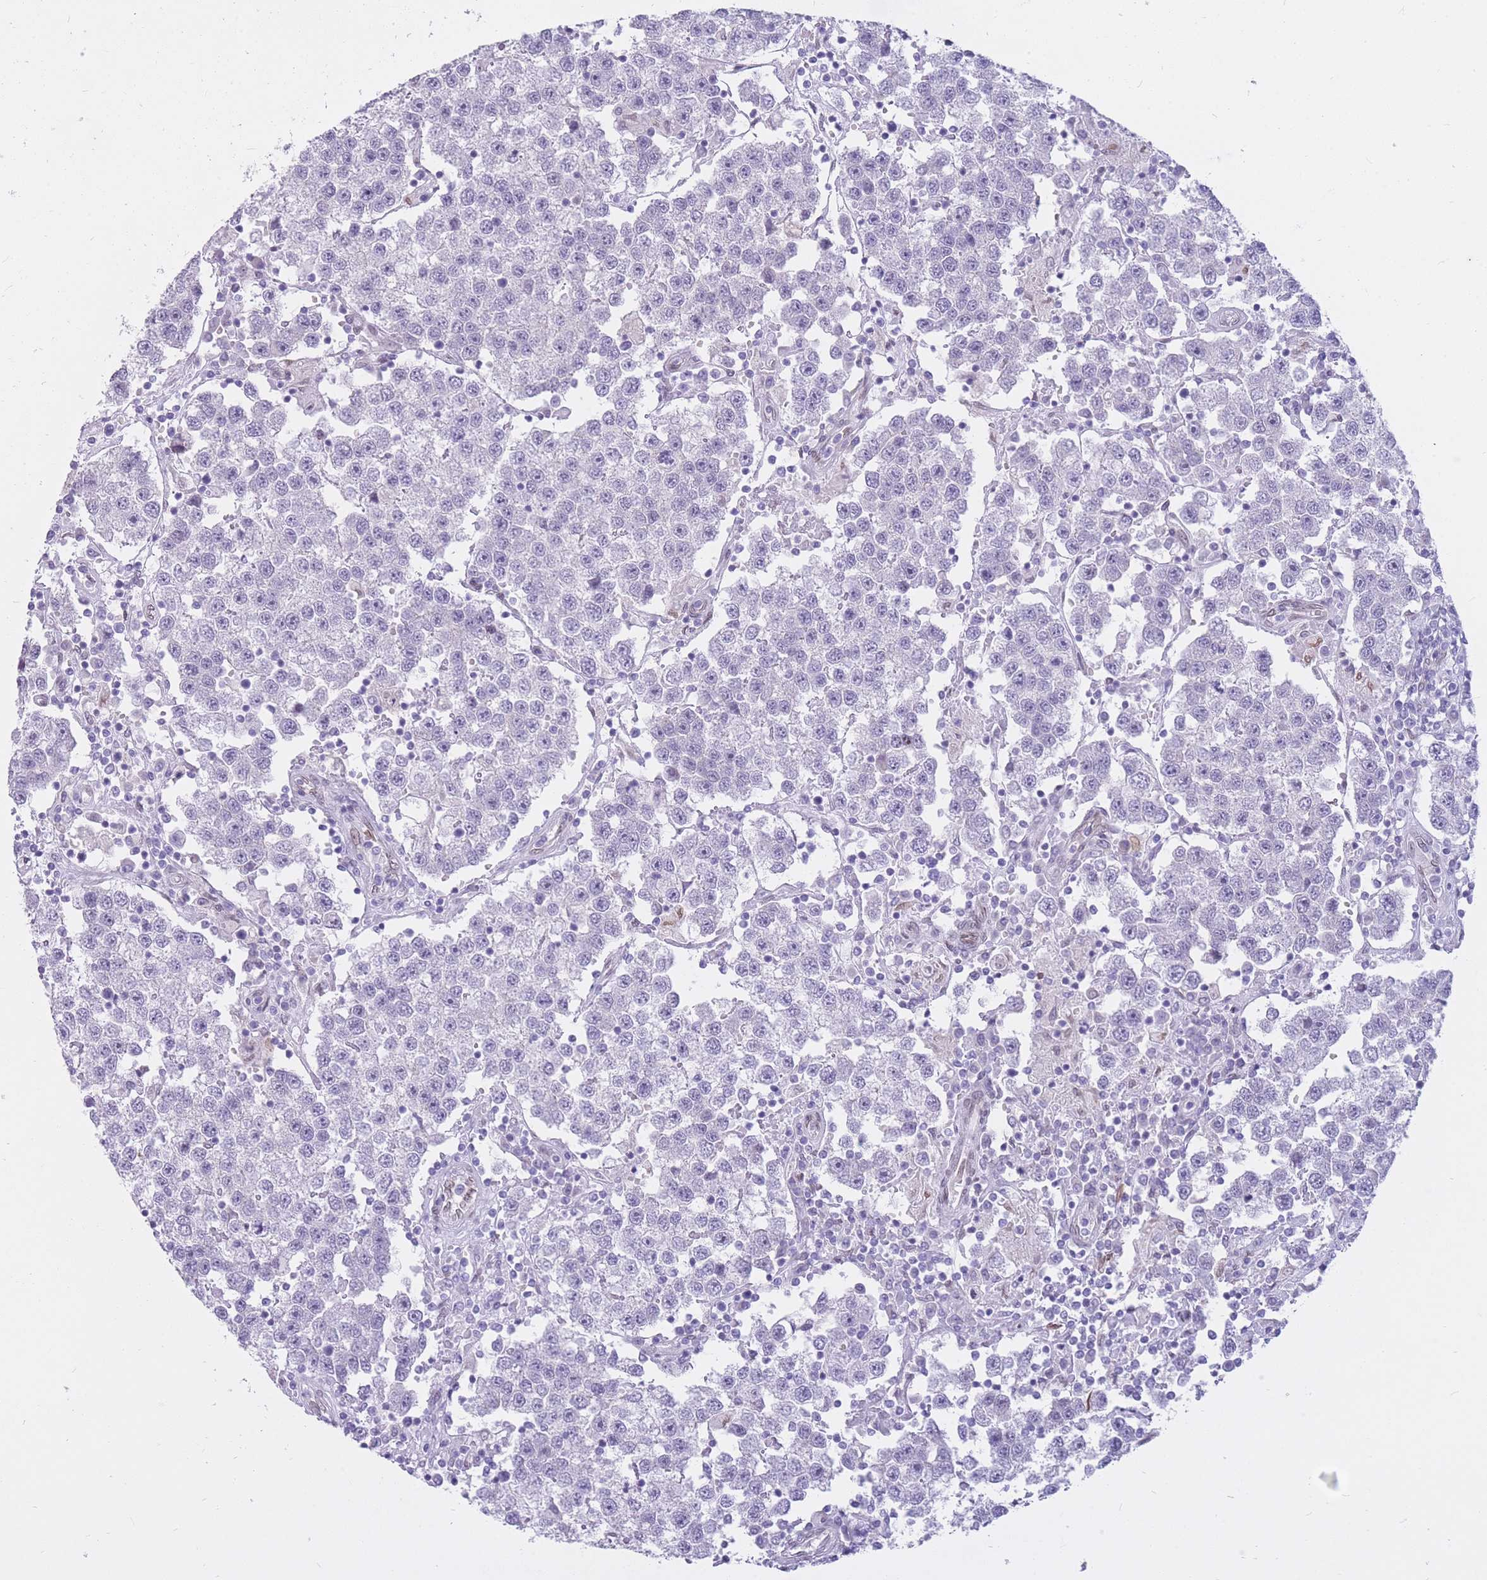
{"staining": {"intensity": "negative", "quantity": "none", "location": "none"}, "tissue": "testis cancer", "cell_type": "Tumor cells", "image_type": "cancer", "snomed": [{"axis": "morphology", "description": "Seminoma, NOS"}, {"axis": "topography", "description": "Testis"}], "caption": "Immunohistochemistry micrograph of human testis seminoma stained for a protein (brown), which exhibits no positivity in tumor cells. (Immunohistochemistry (ihc), brightfield microscopy, high magnification).", "gene": "HOOK2", "patient": {"sex": "male", "age": 37}}